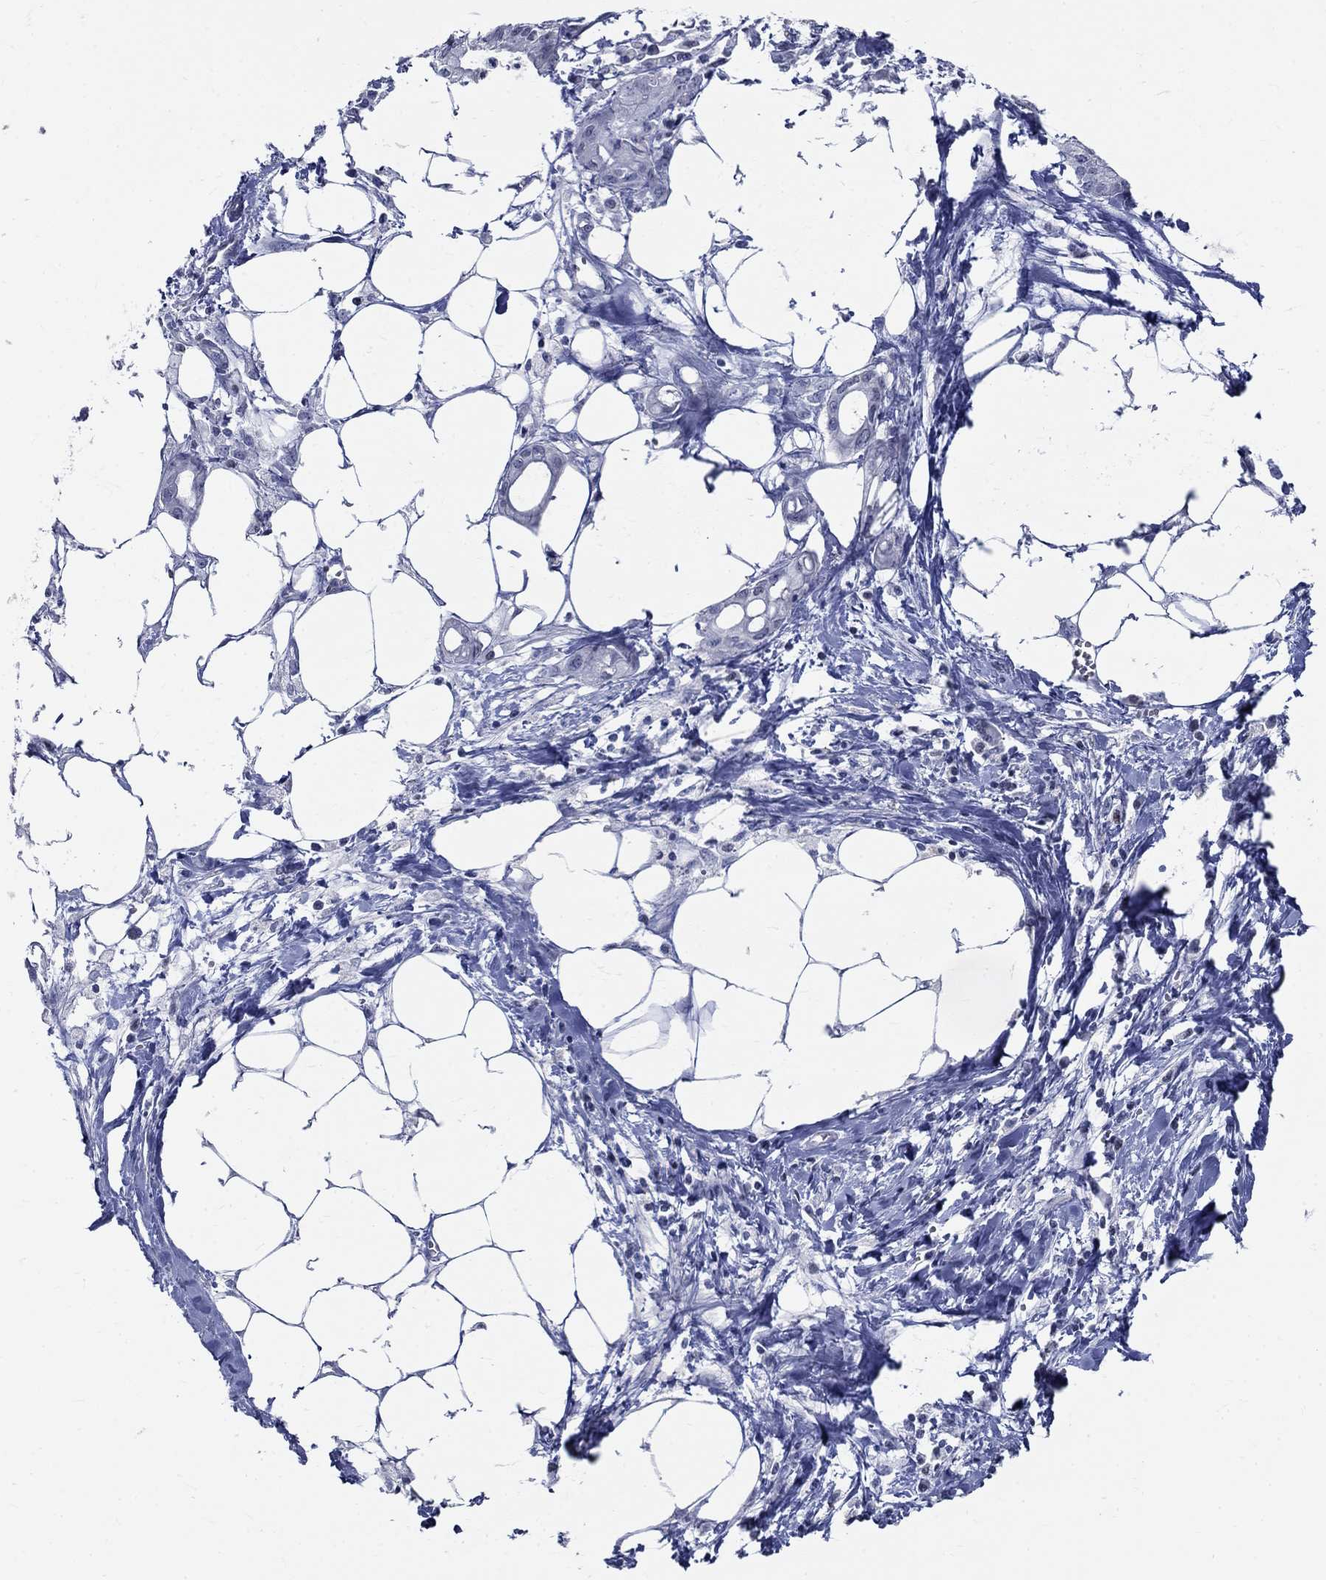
{"staining": {"intensity": "negative", "quantity": "none", "location": "none"}, "tissue": "pancreatic cancer", "cell_type": "Tumor cells", "image_type": "cancer", "snomed": [{"axis": "morphology", "description": "Adenocarcinoma, NOS"}, {"axis": "topography", "description": "Pancreas"}], "caption": "Immunohistochemical staining of pancreatic adenocarcinoma demonstrates no significant staining in tumor cells.", "gene": "GUCA1A", "patient": {"sex": "male", "age": 71}}